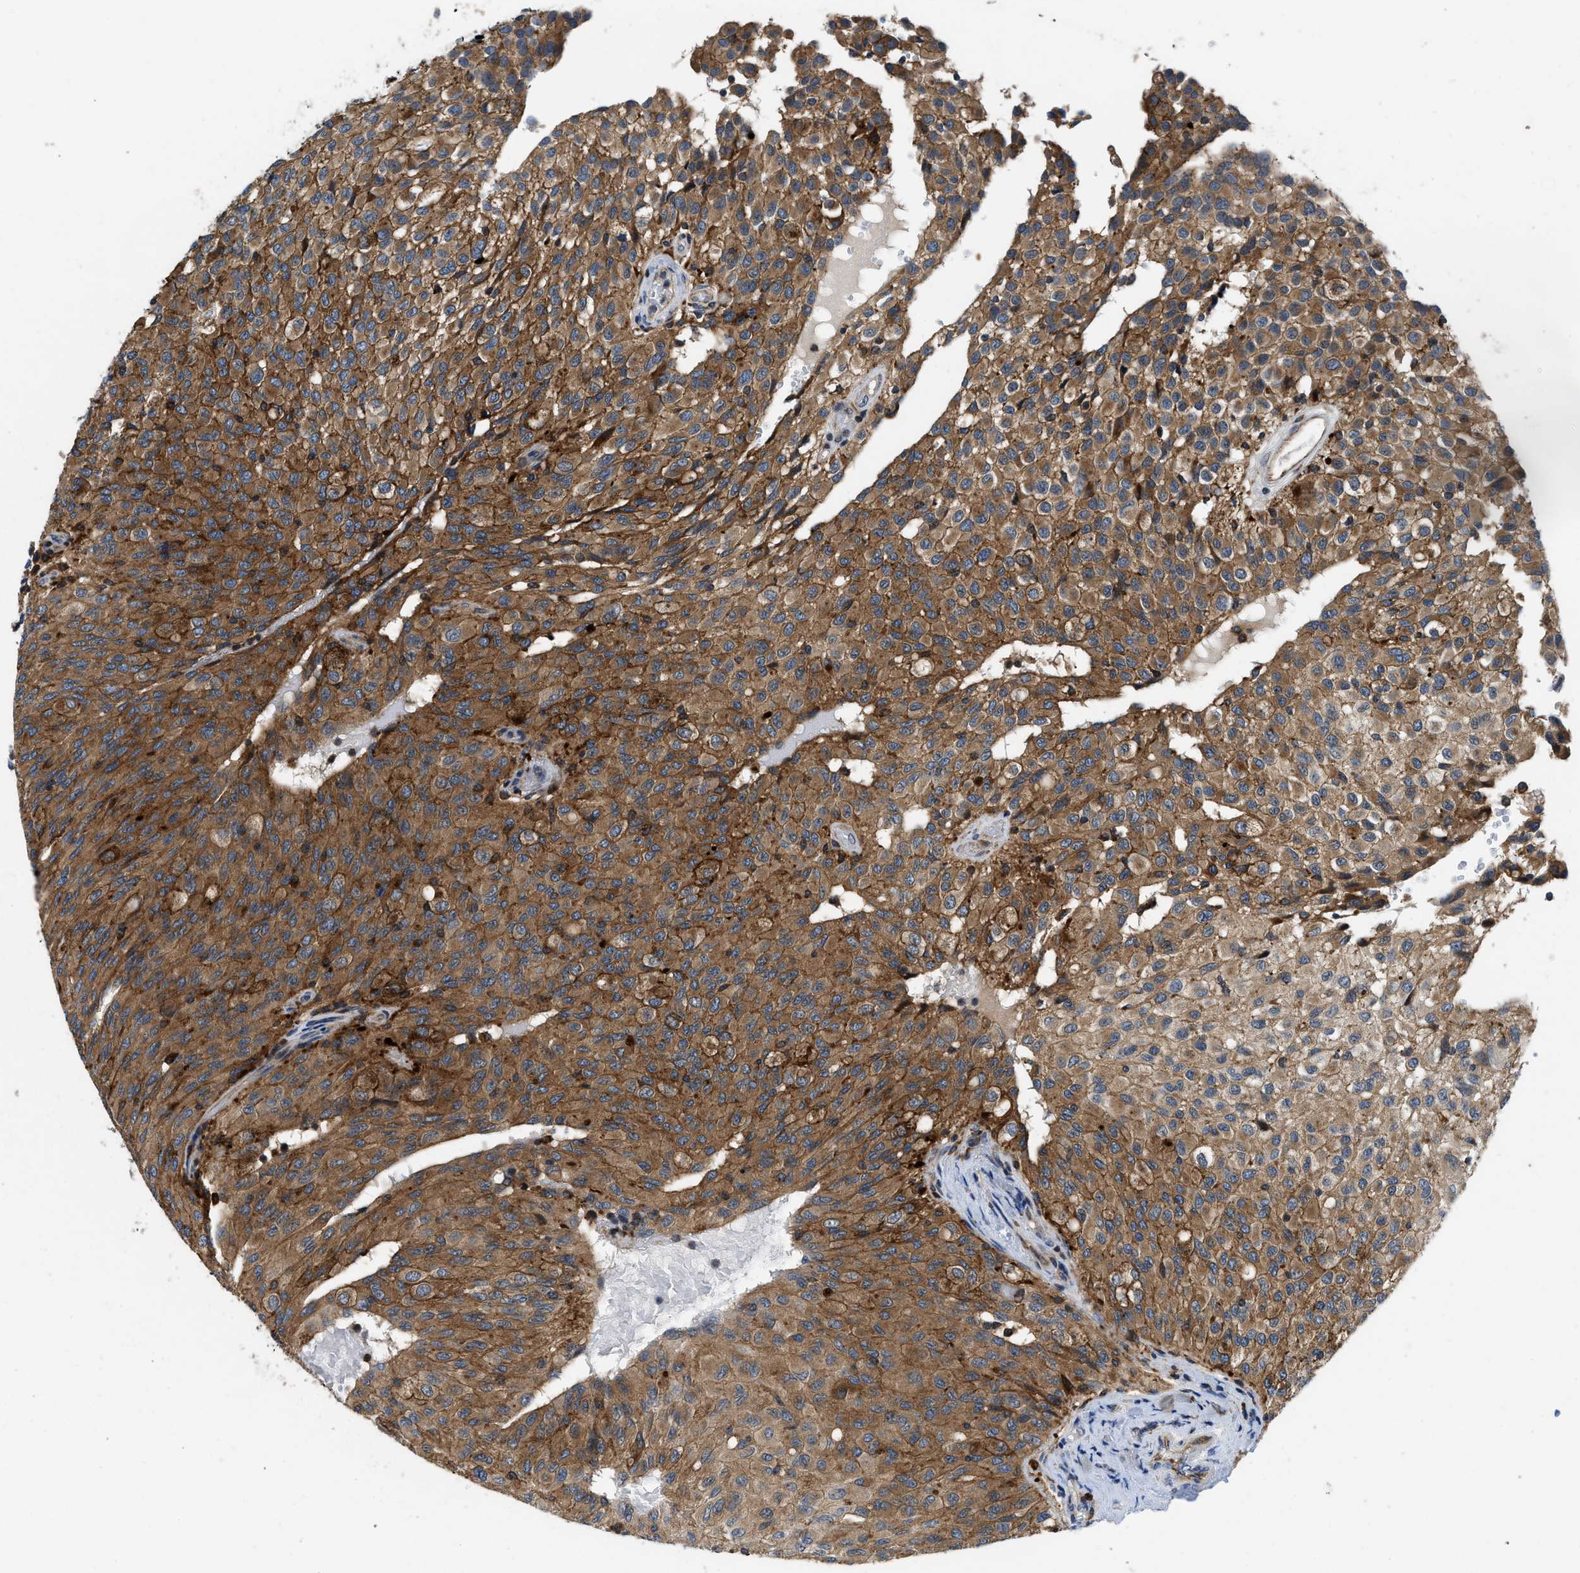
{"staining": {"intensity": "moderate", "quantity": ">75%", "location": "cytoplasmic/membranous"}, "tissue": "glioma", "cell_type": "Tumor cells", "image_type": "cancer", "snomed": [{"axis": "morphology", "description": "Glioma, malignant, High grade"}, {"axis": "topography", "description": "Brain"}], "caption": "Glioma stained with immunohistochemistry shows moderate cytoplasmic/membranous expression in approximately >75% of tumor cells.", "gene": "ENPP4", "patient": {"sex": "male", "age": 32}}